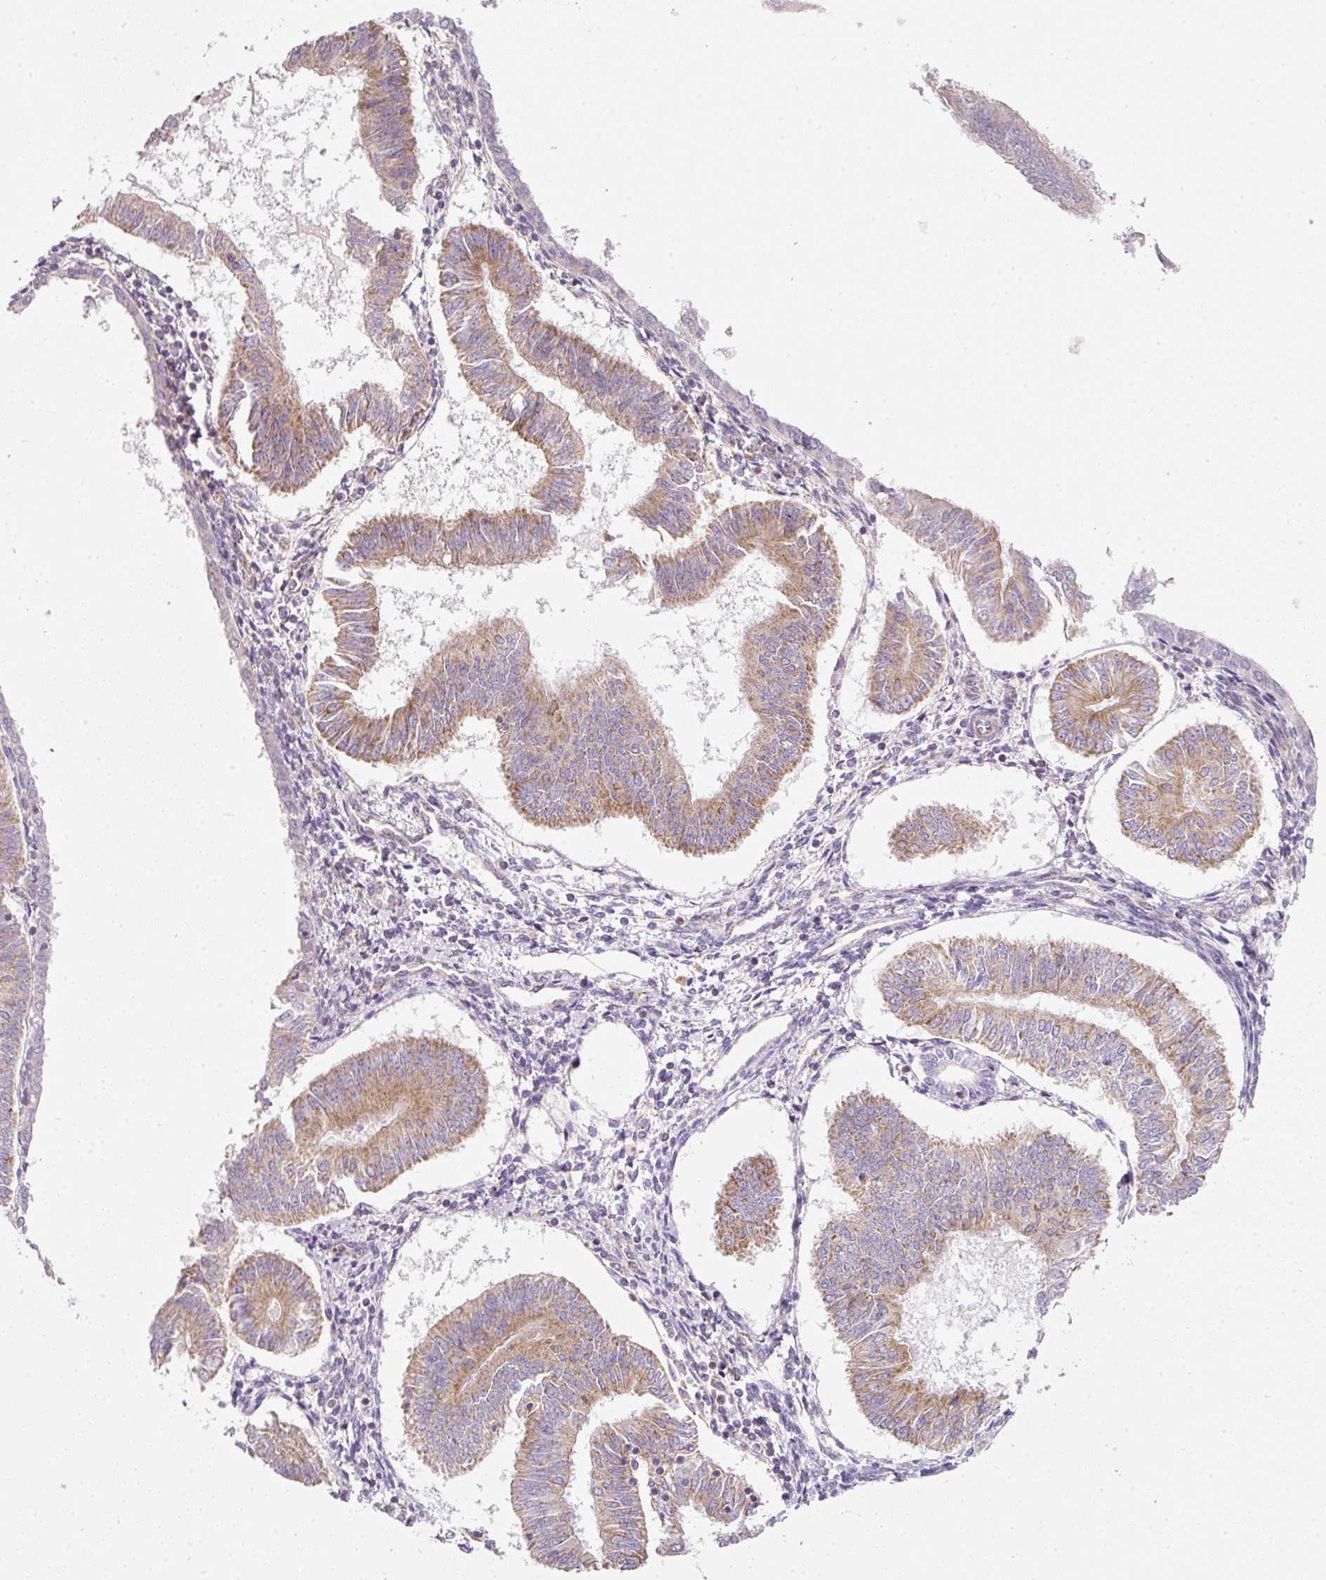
{"staining": {"intensity": "moderate", "quantity": ">75%", "location": "cytoplasmic/membranous"}, "tissue": "endometrial cancer", "cell_type": "Tumor cells", "image_type": "cancer", "snomed": [{"axis": "morphology", "description": "Adenocarcinoma, NOS"}, {"axis": "topography", "description": "Endometrium"}], "caption": "Immunohistochemistry (IHC) of human adenocarcinoma (endometrial) displays medium levels of moderate cytoplasmic/membranous positivity in approximately >75% of tumor cells.", "gene": "NDUFA1", "patient": {"sex": "female", "age": 58}}